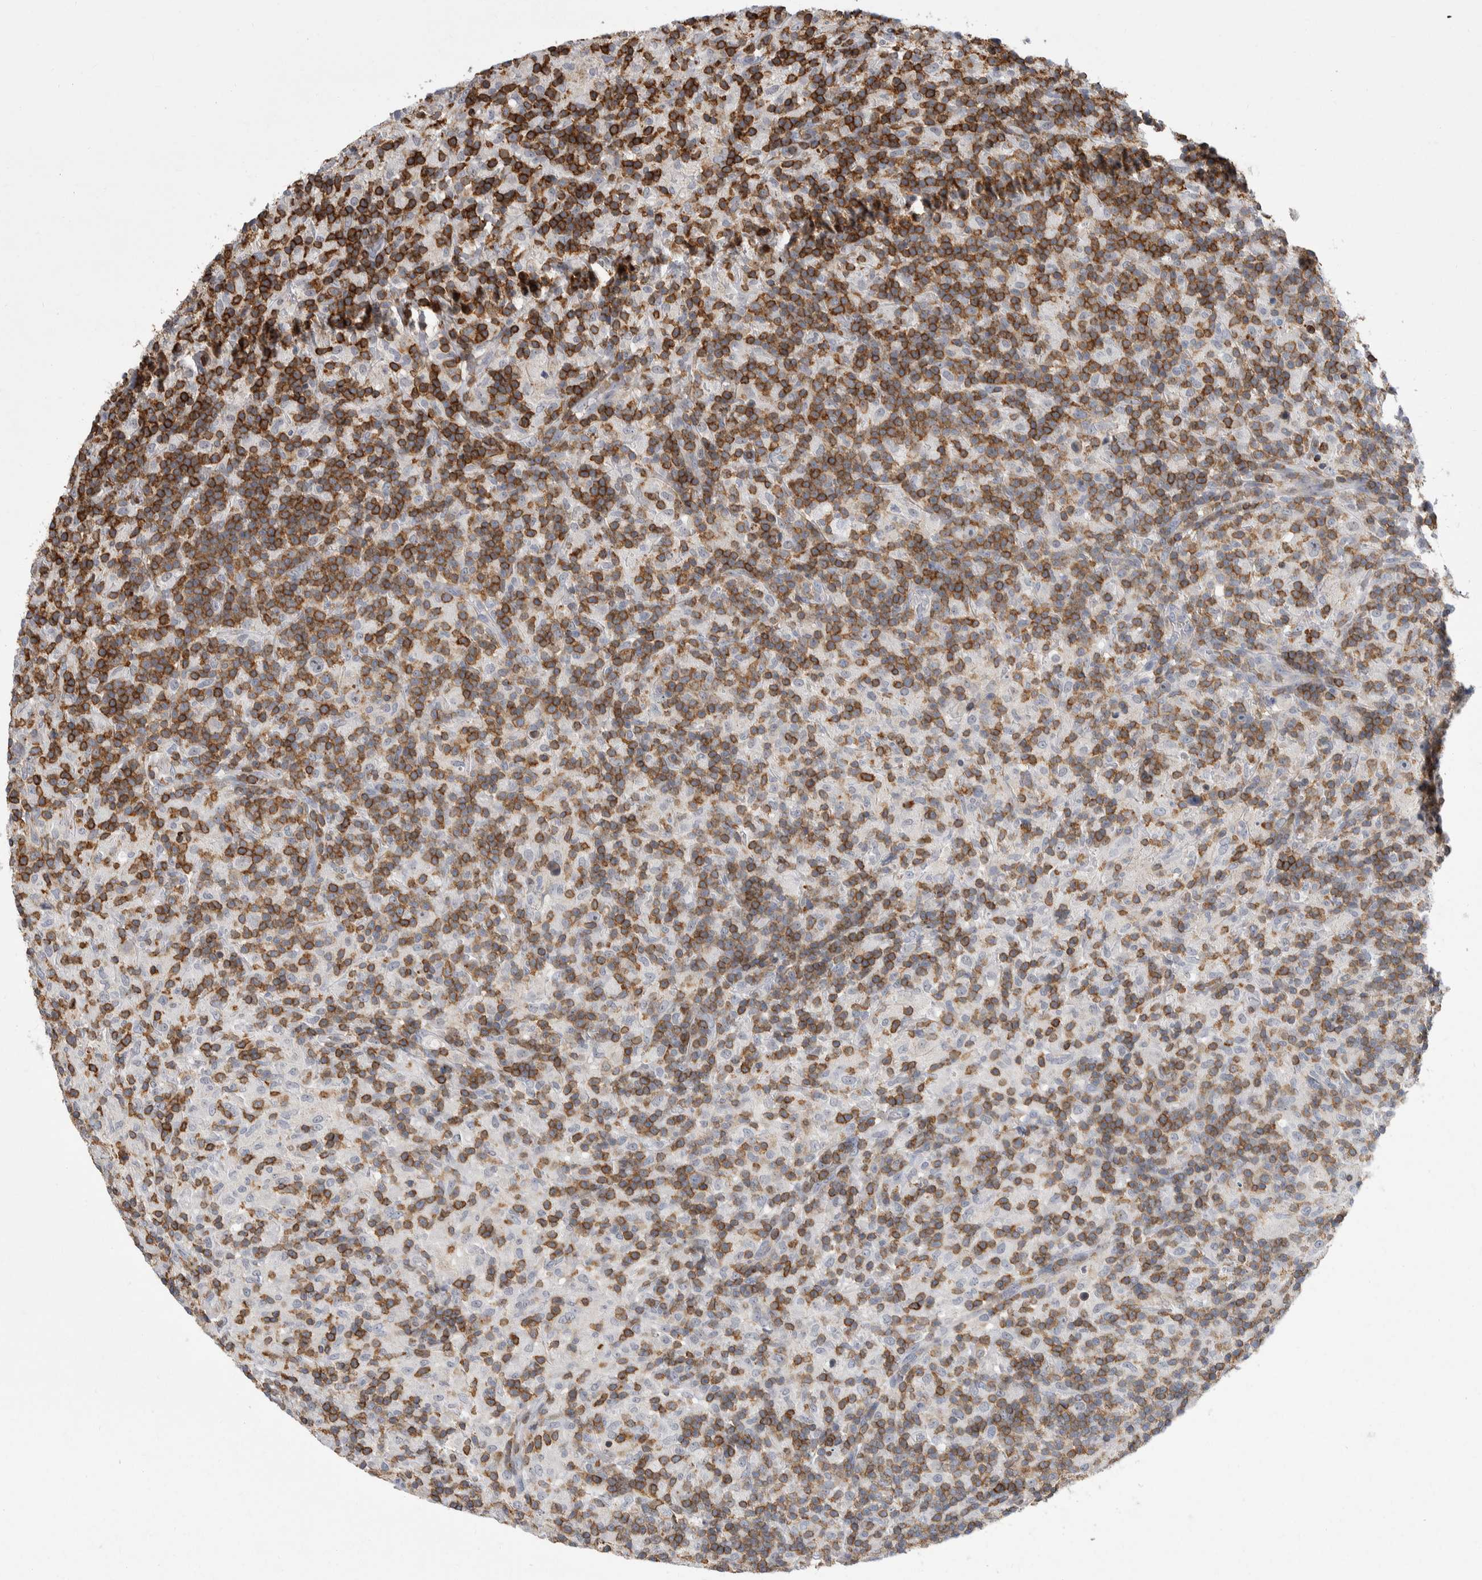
{"staining": {"intensity": "negative", "quantity": "none", "location": "none"}, "tissue": "lymphoma", "cell_type": "Tumor cells", "image_type": "cancer", "snomed": [{"axis": "morphology", "description": "Hodgkin's disease, NOS"}, {"axis": "topography", "description": "Lymph node"}], "caption": "Tumor cells show no significant expression in lymphoma.", "gene": "CEP295NL", "patient": {"sex": "male", "age": 70}}